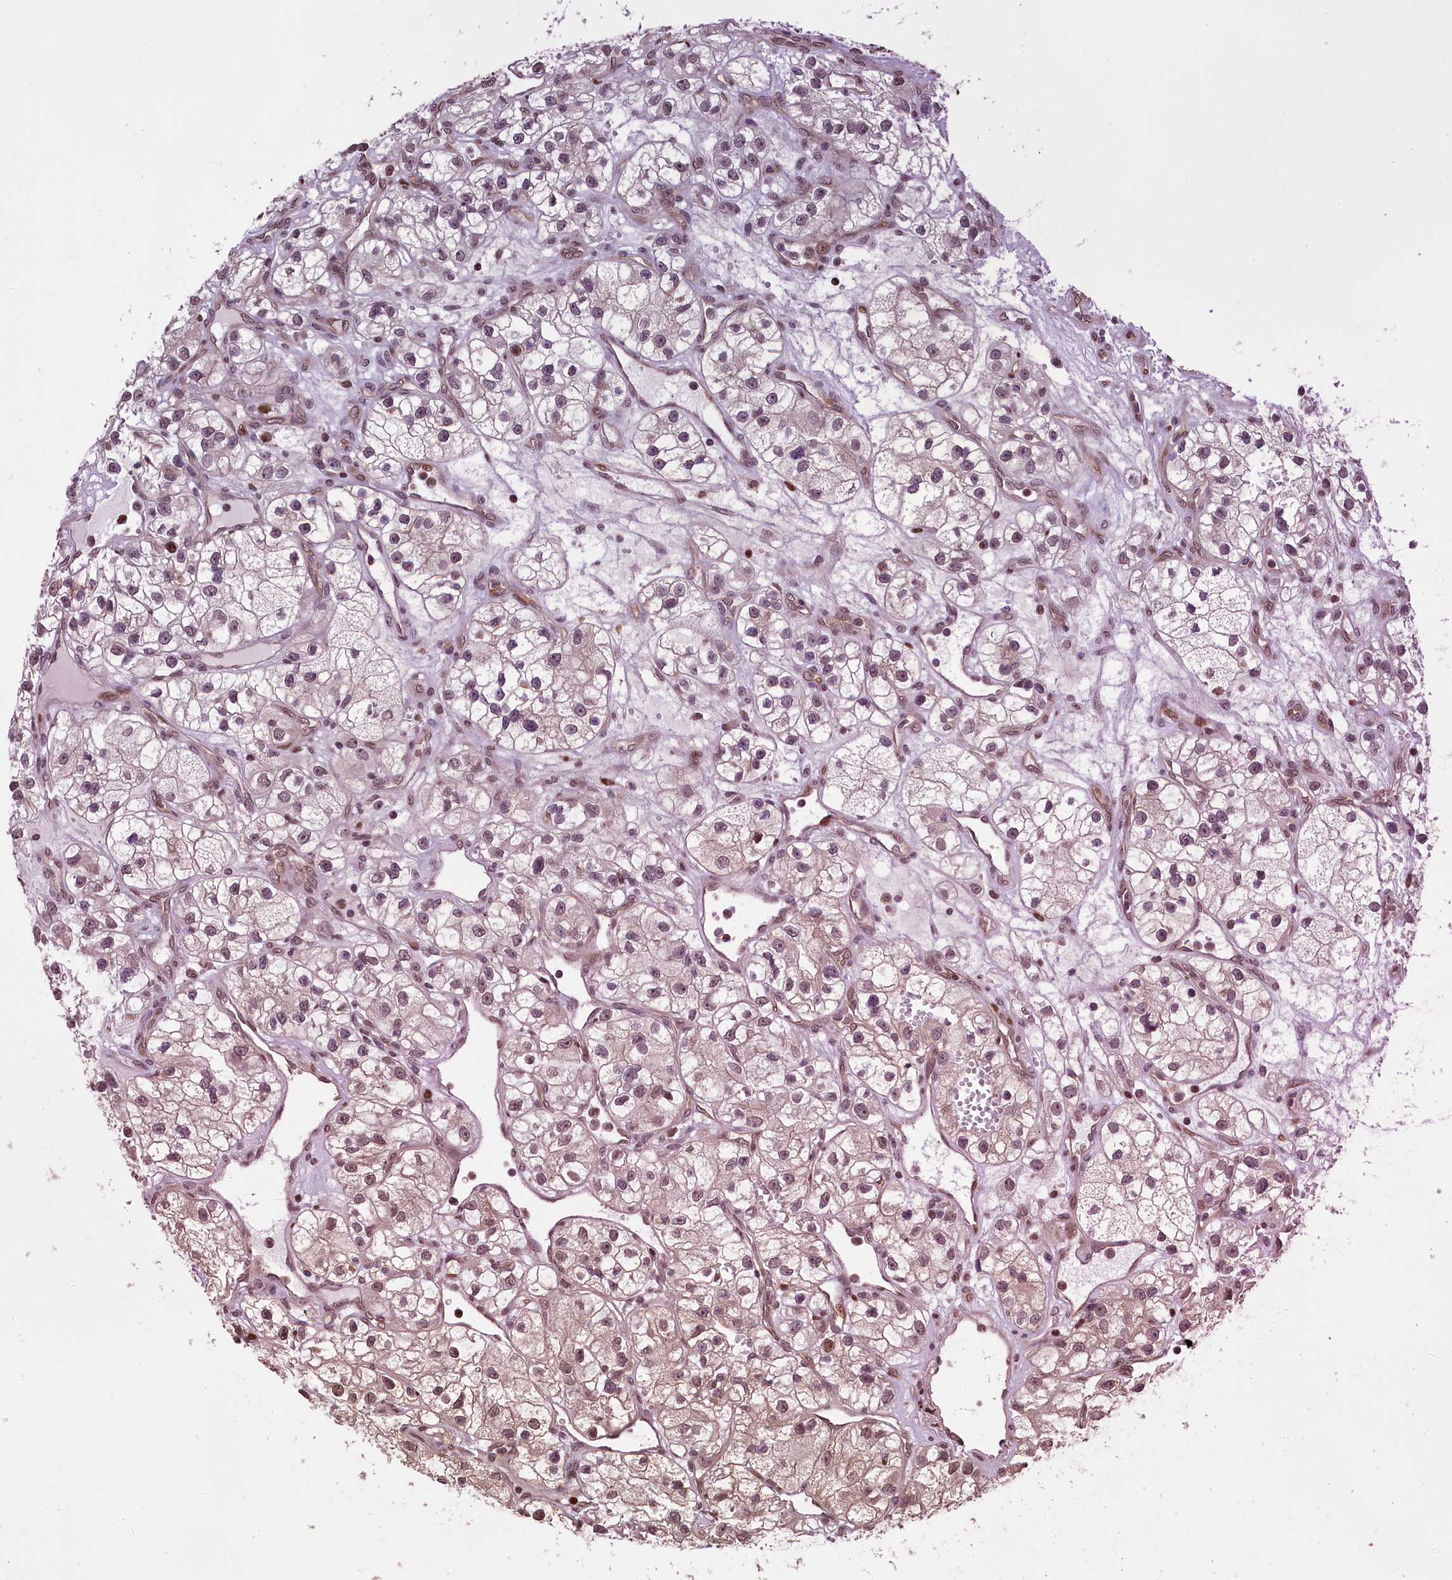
{"staining": {"intensity": "weak", "quantity": ">75%", "location": "nuclear"}, "tissue": "renal cancer", "cell_type": "Tumor cells", "image_type": "cancer", "snomed": [{"axis": "morphology", "description": "Adenocarcinoma, NOS"}, {"axis": "topography", "description": "Kidney"}], "caption": "This histopathology image exhibits immunohistochemistry (IHC) staining of renal cancer (adenocarcinoma), with low weak nuclear staining in approximately >75% of tumor cells.", "gene": "RELB", "patient": {"sex": "female", "age": 57}}